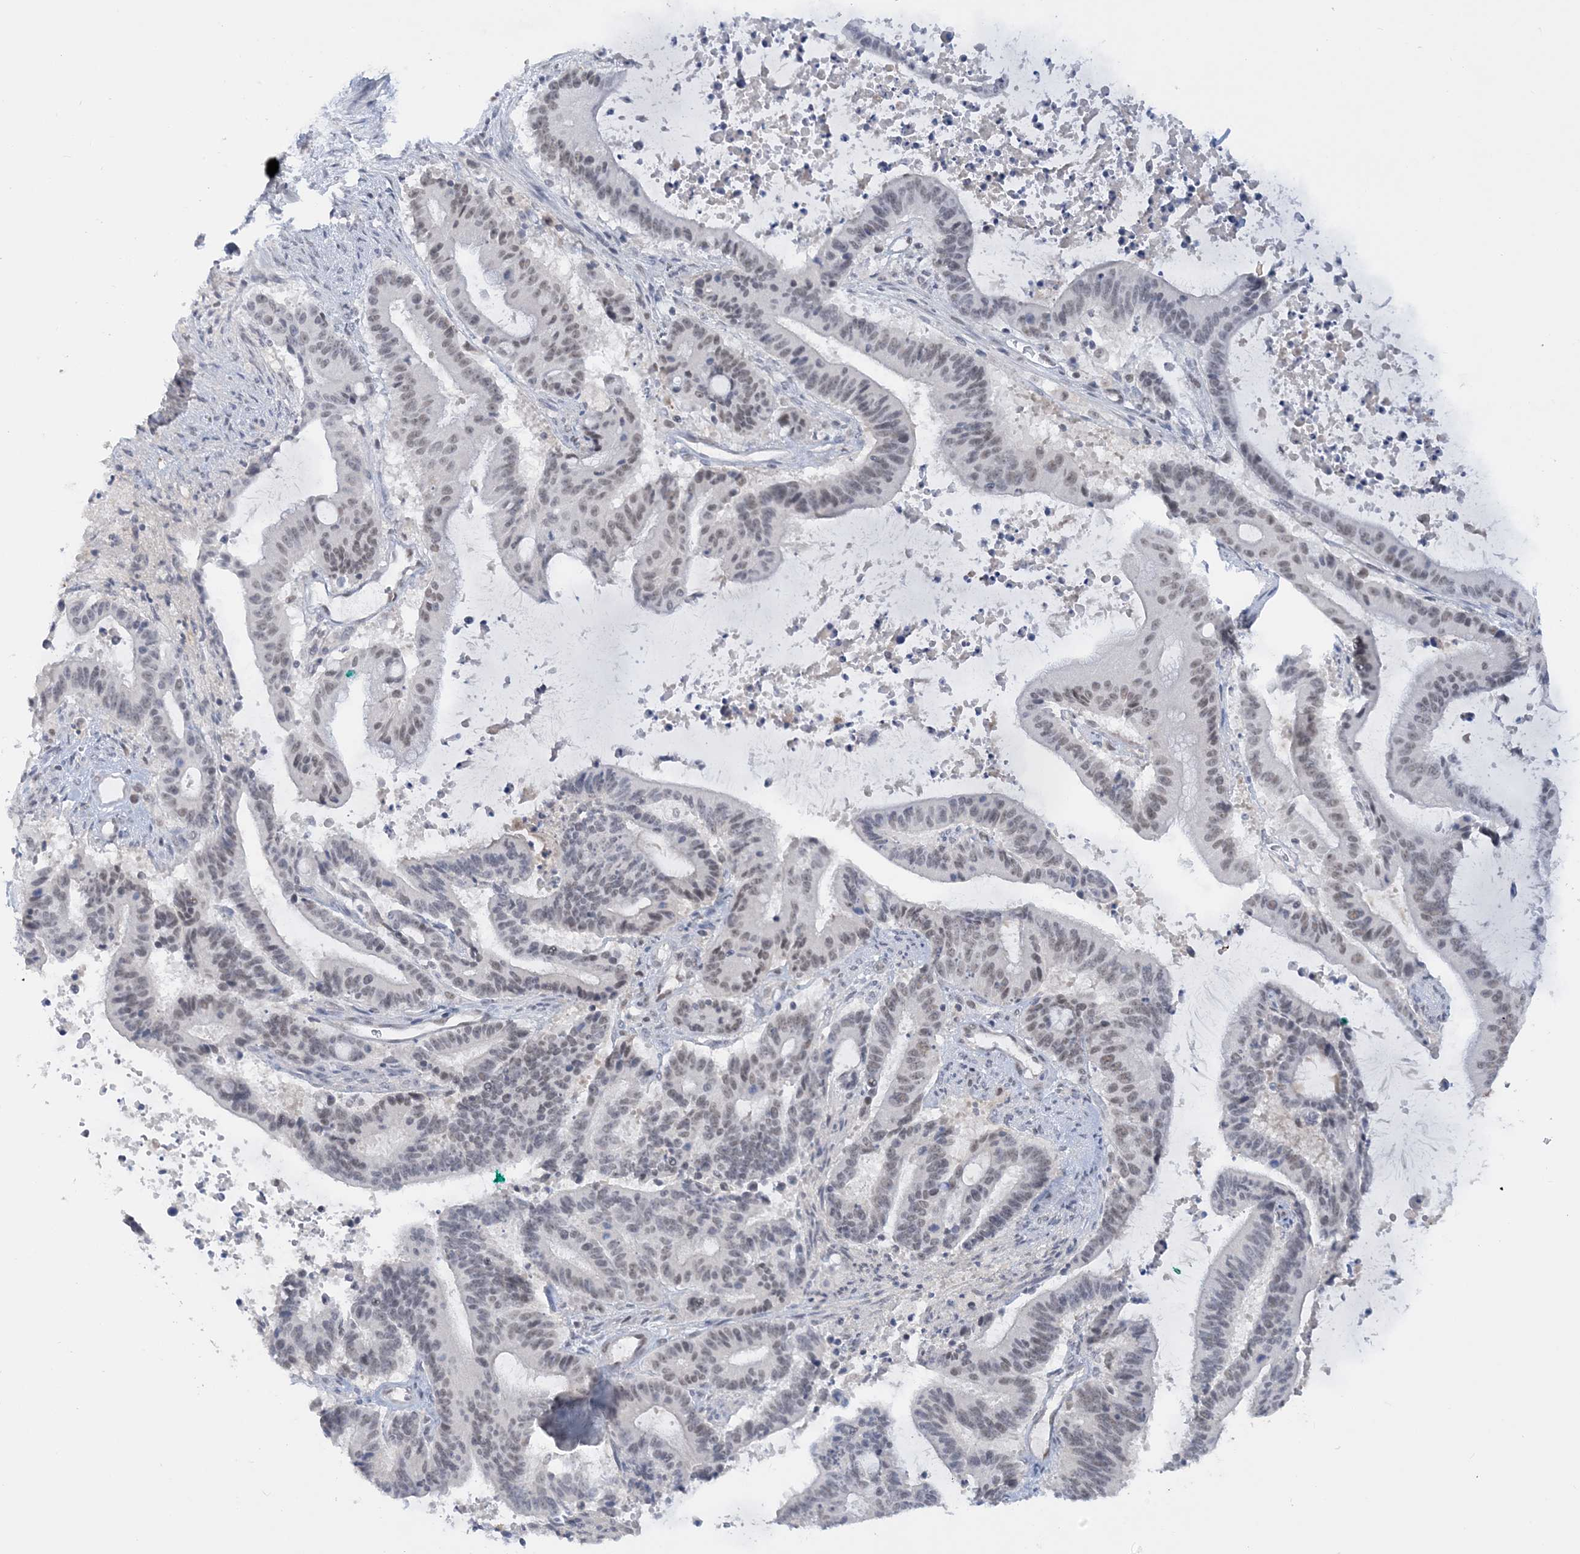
{"staining": {"intensity": "weak", "quantity": "25%-75%", "location": "nuclear"}, "tissue": "liver cancer", "cell_type": "Tumor cells", "image_type": "cancer", "snomed": [{"axis": "morphology", "description": "Normal tissue, NOS"}, {"axis": "morphology", "description": "Cholangiocarcinoma"}, {"axis": "topography", "description": "Liver"}, {"axis": "topography", "description": "Peripheral nerve tissue"}], "caption": "Tumor cells display low levels of weak nuclear staining in approximately 25%-75% of cells in liver cancer (cholangiocarcinoma).", "gene": "KMT2D", "patient": {"sex": "female", "age": 73}}